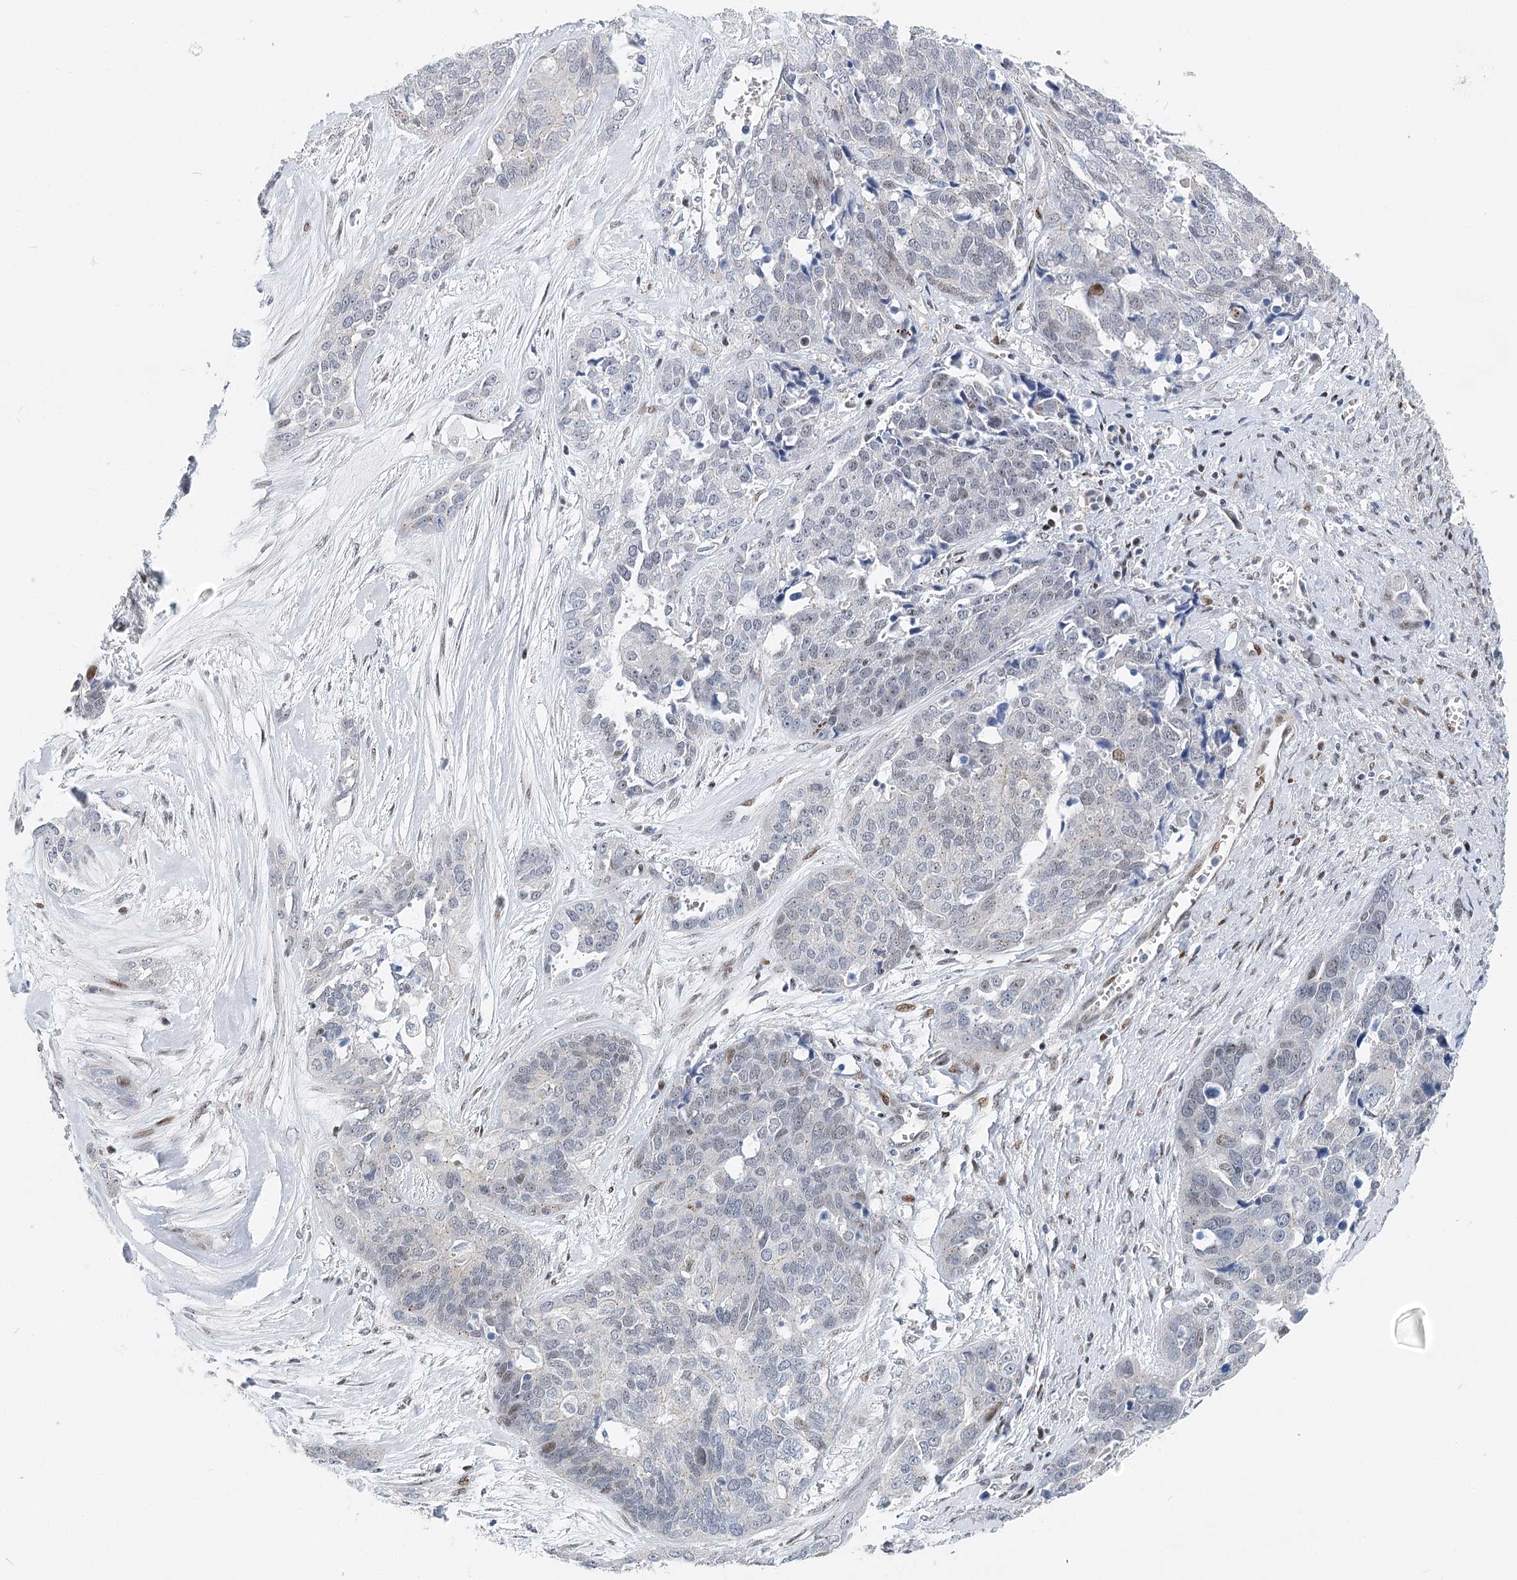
{"staining": {"intensity": "weak", "quantity": "<25%", "location": "nuclear"}, "tissue": "ovarian cancer", "cell_type": "Tumor cells", "image_type": "cancer", "snomed": [{"axis": "morphology", "description": "Cystadenocarcinoma, serous, NOS"}, {"axis": "topography", "description": "Ovary"}], "caption": "IHC of human serous cystadenocarcinoma (ovarian) exhibits no staining in tumor cells.", "gene": "CAMTA1", "patient": {"sex": "female", "age": 44}}